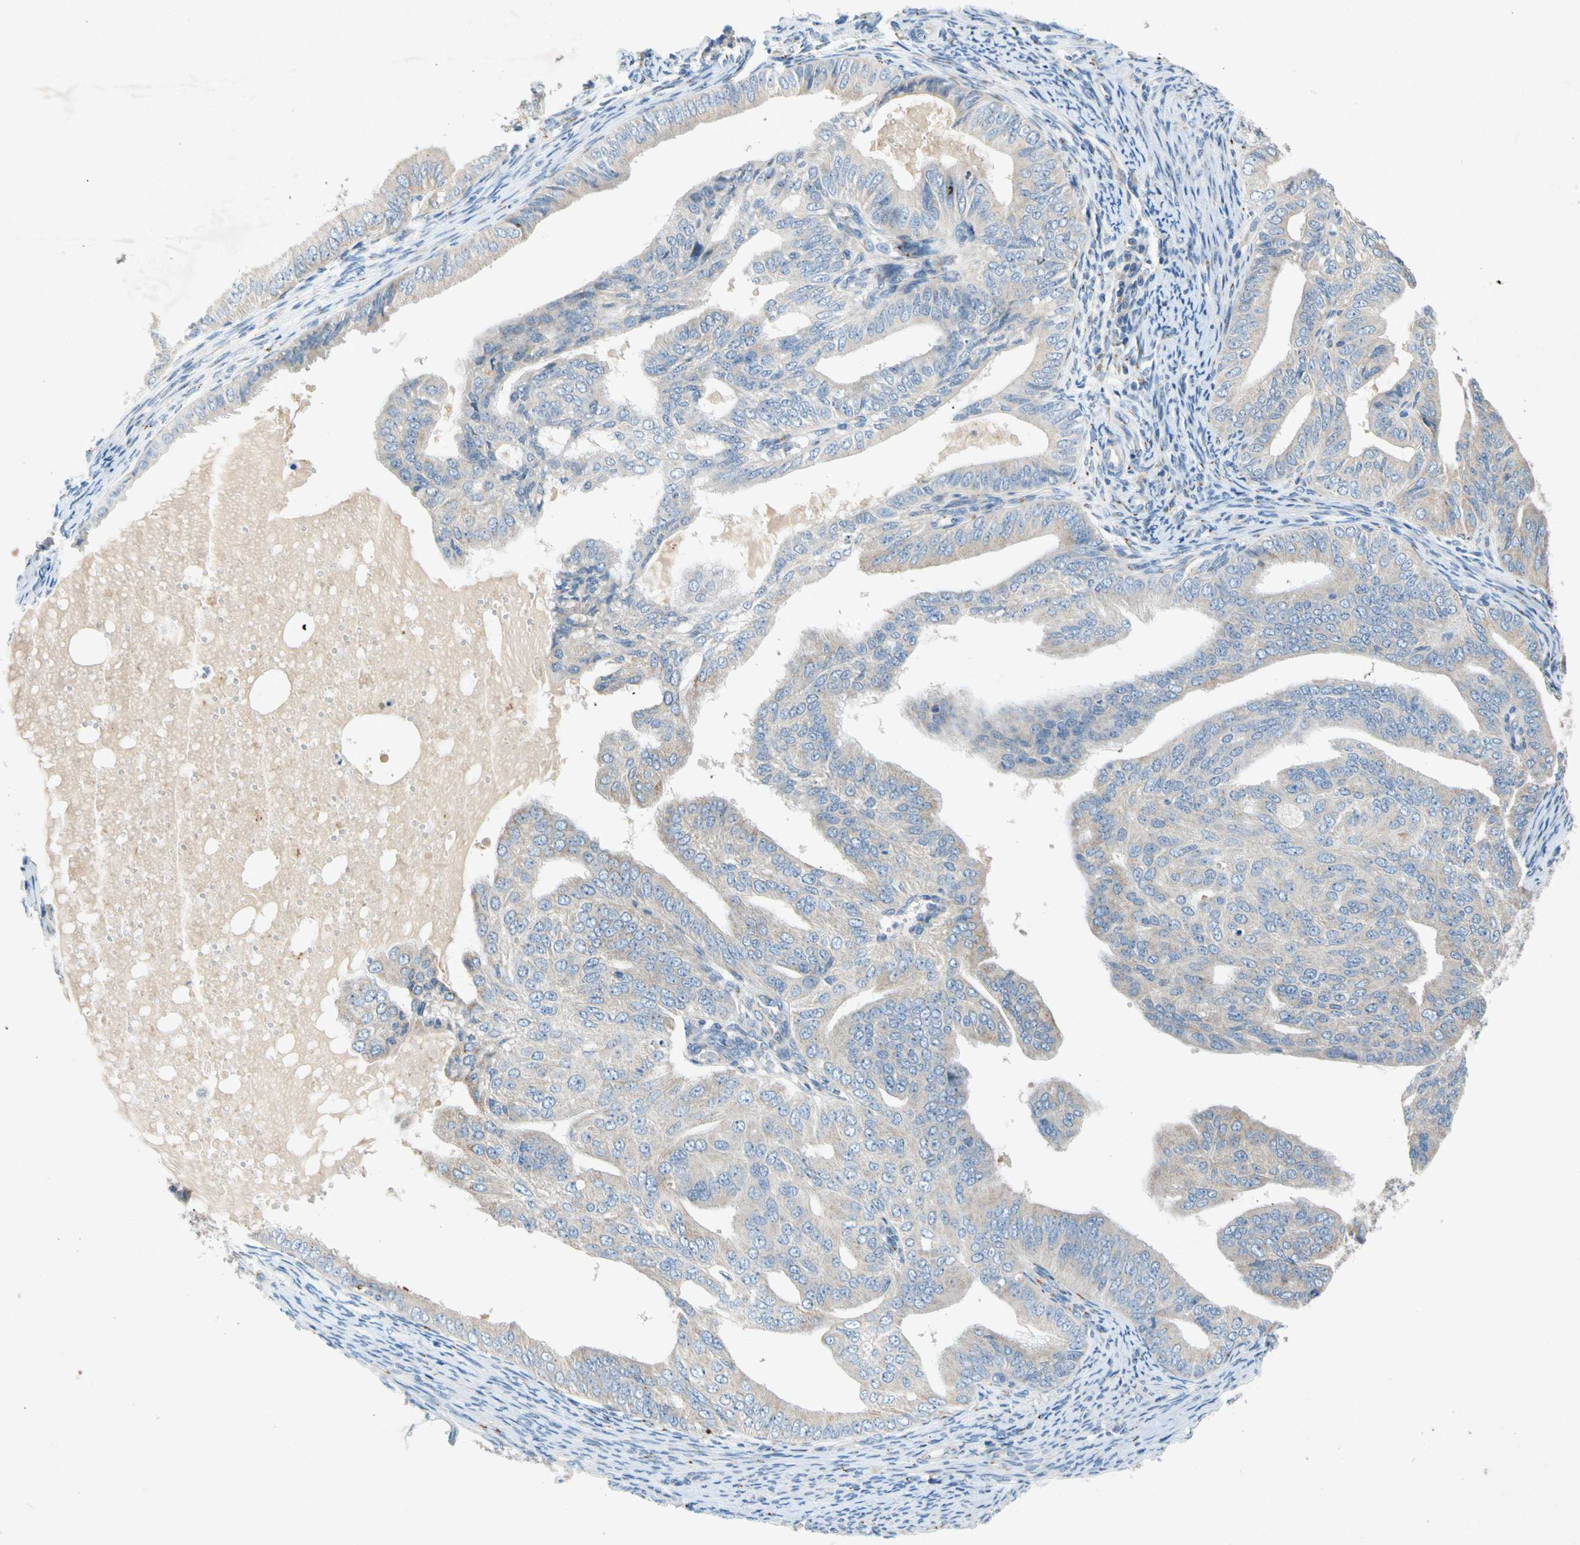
{"staining": {"intensity": "weak", "quantity": "25%-75%", "location": "cytoplasmic/membranous"}, "tissue": "endometrial cancer", "cell_type": "Tumor cells", "image_type": "cancer", "snomed": [{"axis": "morphology", "description": "Adenocarcinoma, NOS"}, {"axis": "topography", "description": "Endometrium"}], "caption": "IHC staining of adenocarcinoma (endometrial), which exhibits low levels of weak cytoplasmic/membranous positivity in approximately 25%-75% of tumor cells indicating weak cytoplasmic/membranous protein positivity. The staining was performed using DAB (brown) for protein detection and nuclei were counterstained in hematoxylin (blue).", "gene": "GASK1B", "patient": {"sex": "female", "age": 58}}